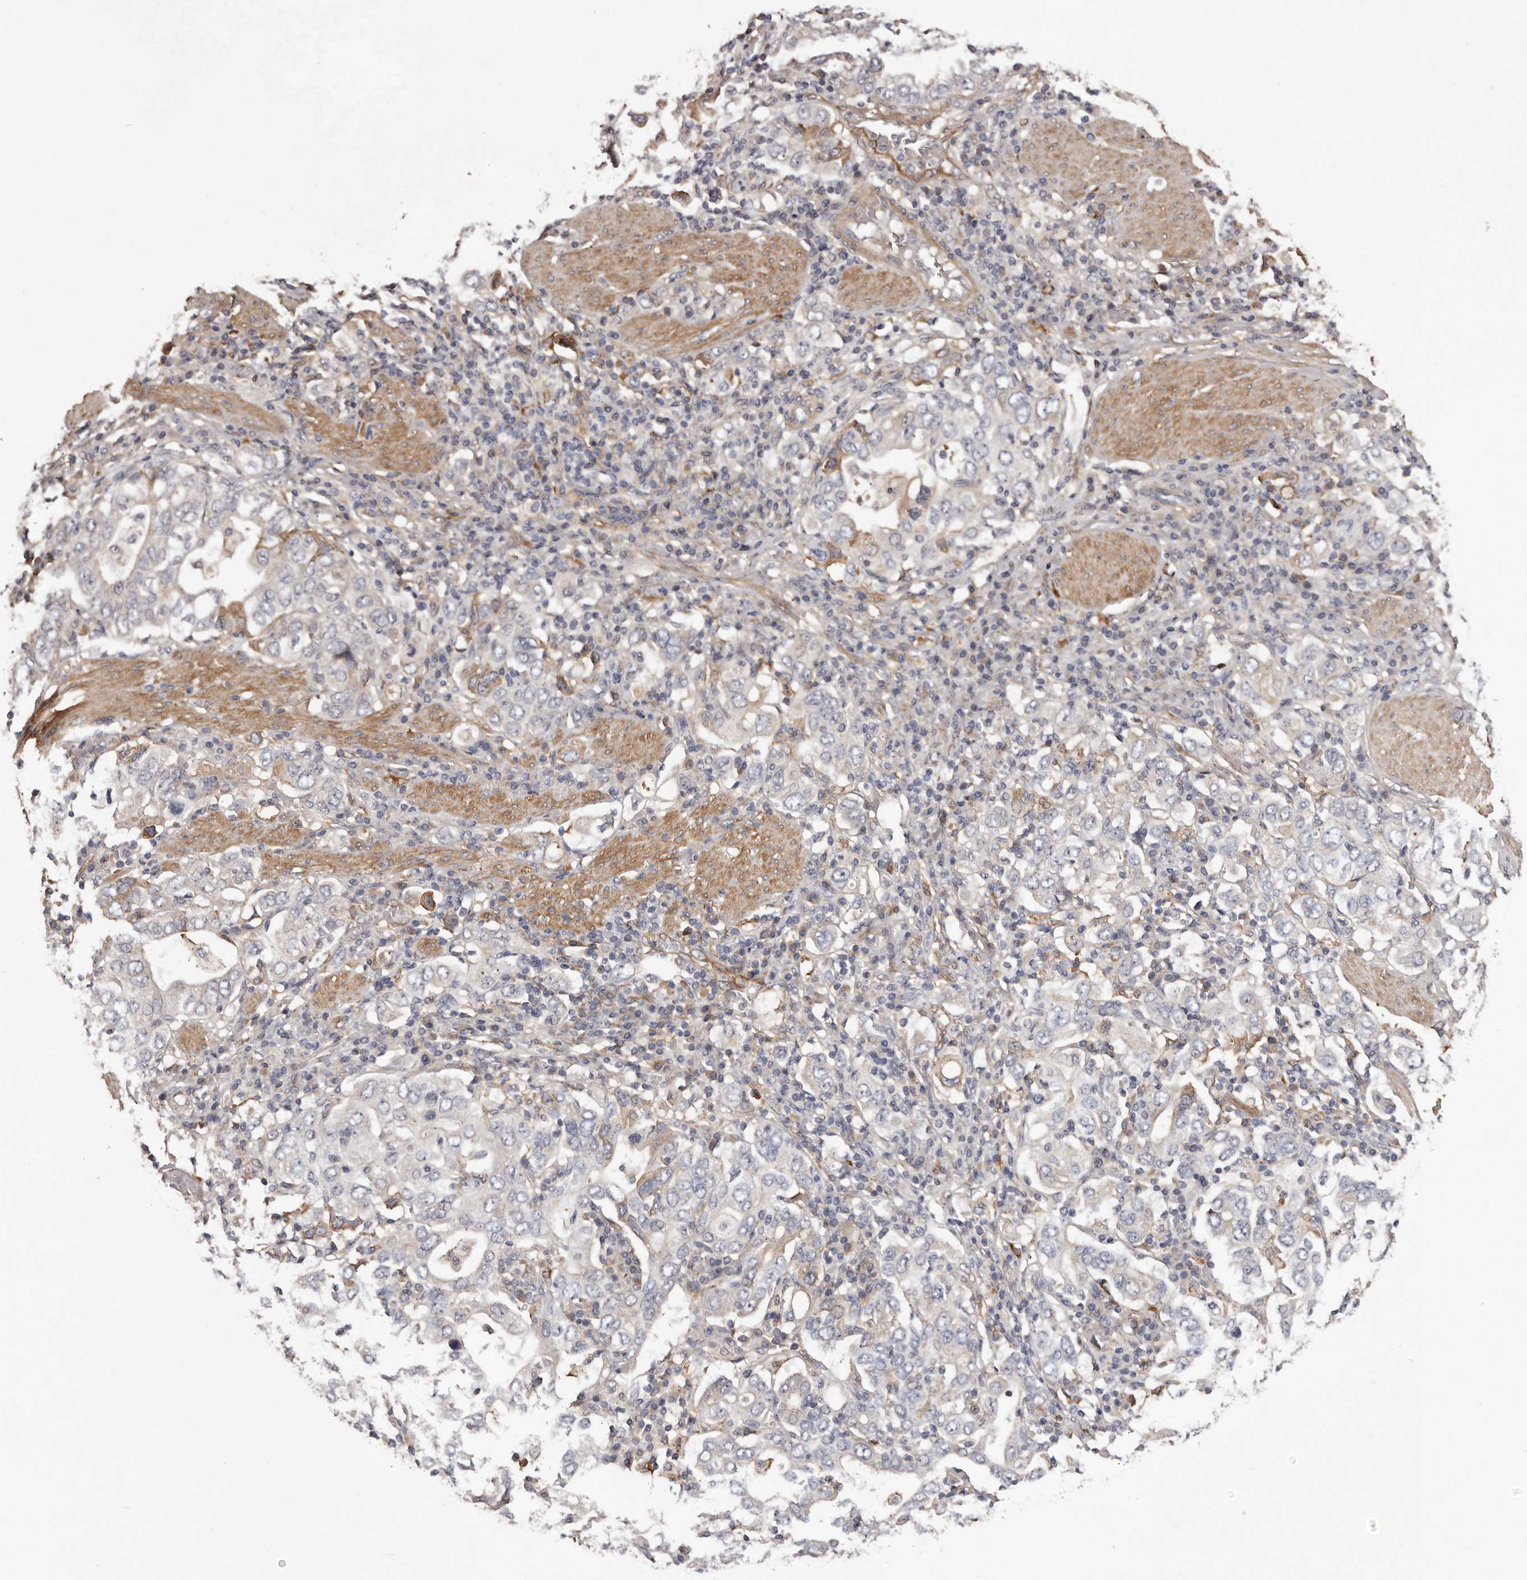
{"staining": {"intensity": "negative", "quantity": "none", "location": "none"}, "tissue": "stomach cancer", "cell_type": "Tumor cells", "image_type": "cancer", "snomed": [{"axis": "morphology", "description": "Adenocarcinoma, NOS"}, {"axis": "topography", "description": "Stomach, upper"}], "caption": "Immunohistochemistry of human adenocarcinoma (stomach) reveals no positivity in tumor cells.", "gene": "CYP1B1", "patient": {"sex": "male", "age": 62}}